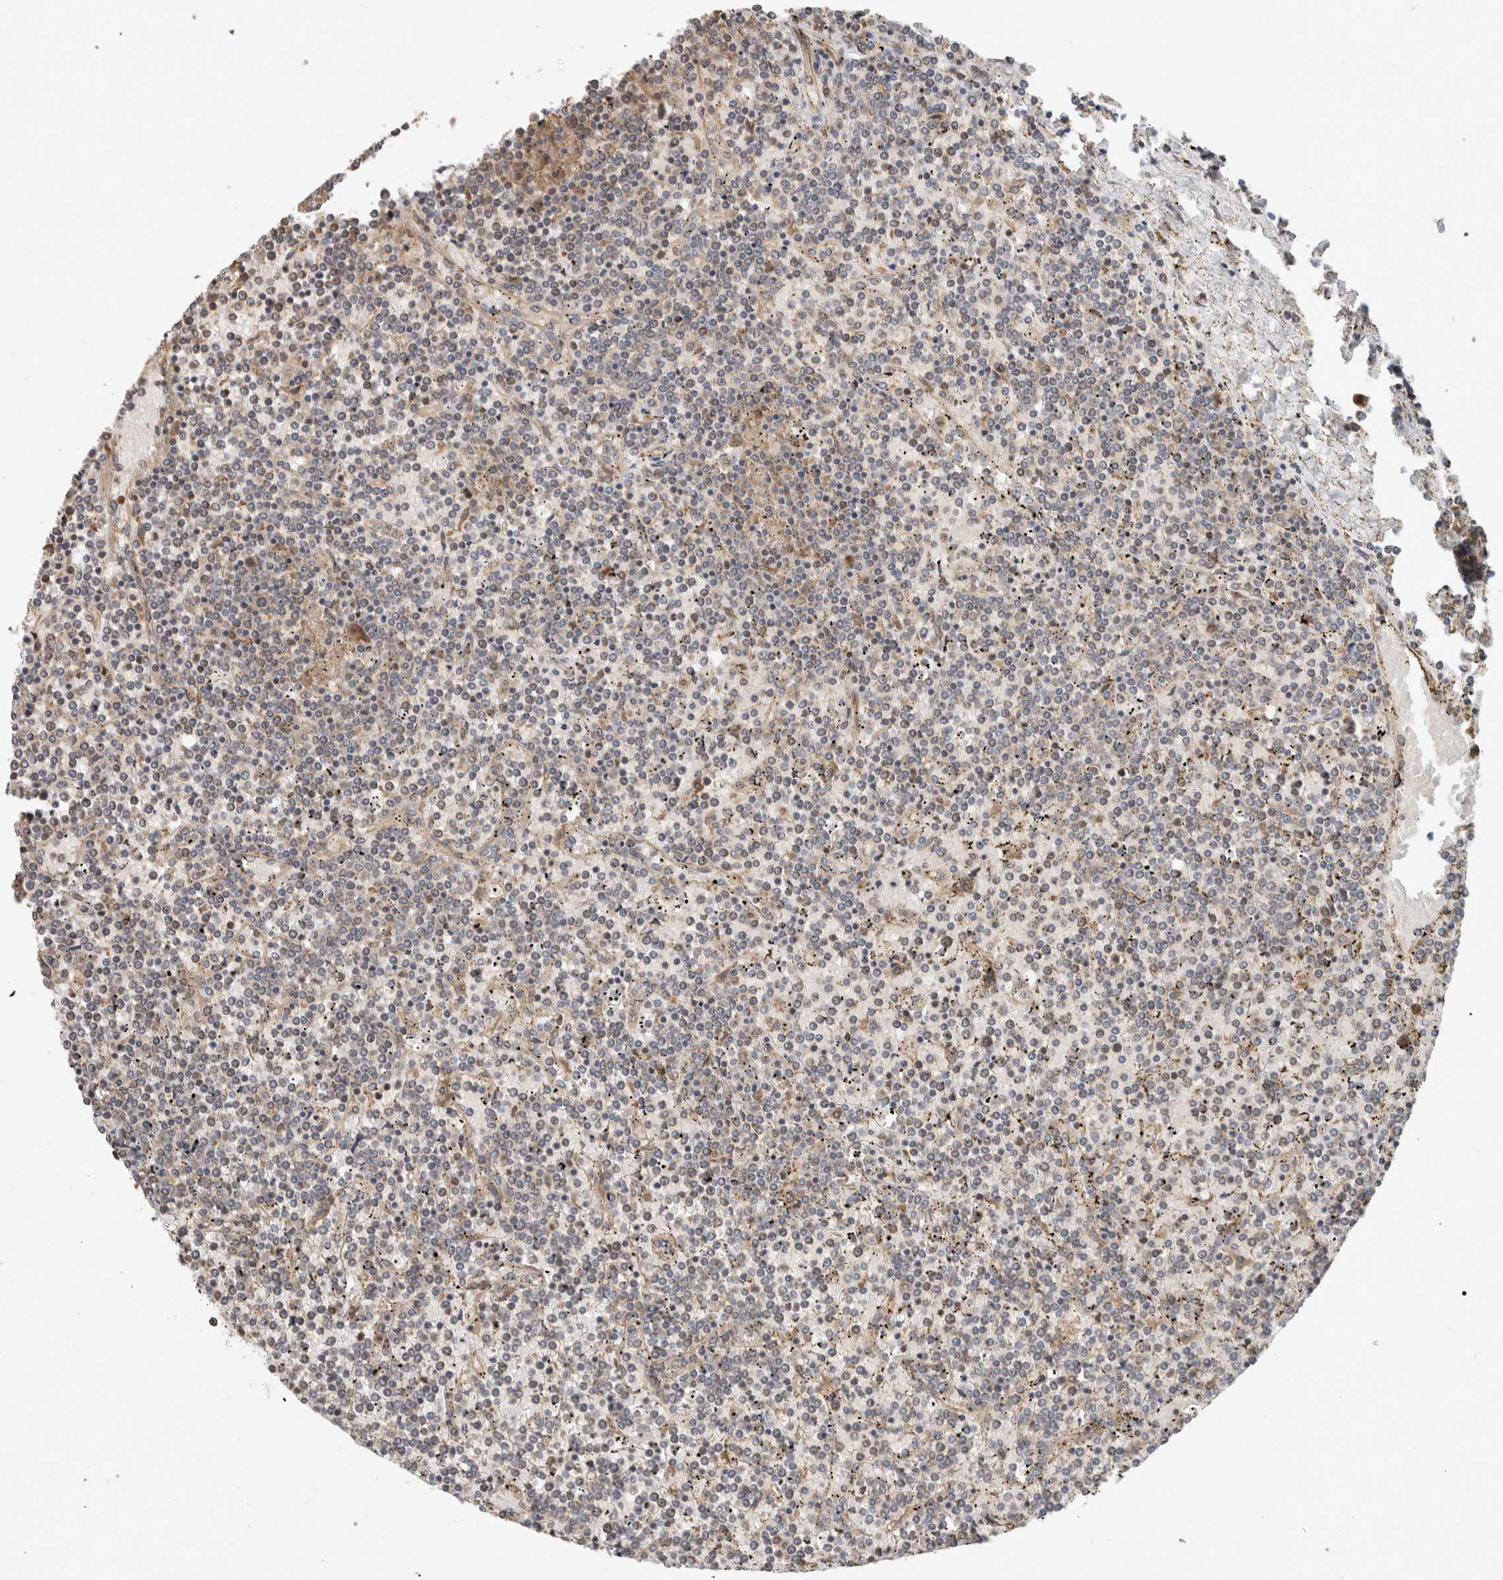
{"staining": {"intensity": "negative", "quantity": "none", "location": "none"}, "tissue": "lymphoma", "cell_type": "Tumor cells", "image_type": "cancer", "snomed": [{"axis": "morphology", "description": "Malignant lymphoma, non-Hodgkin's type, Low grade"}, {"axis": "topography", "description": "Spleen"}], "caption": "A photomicrograph of low-grade malignant lymphoma, non-Hodgkin's type stained for a protein demonstrates no brown staining in tumor cells.", "gene": "GINS4", "patient": {"sex": "female", "age": 19}}